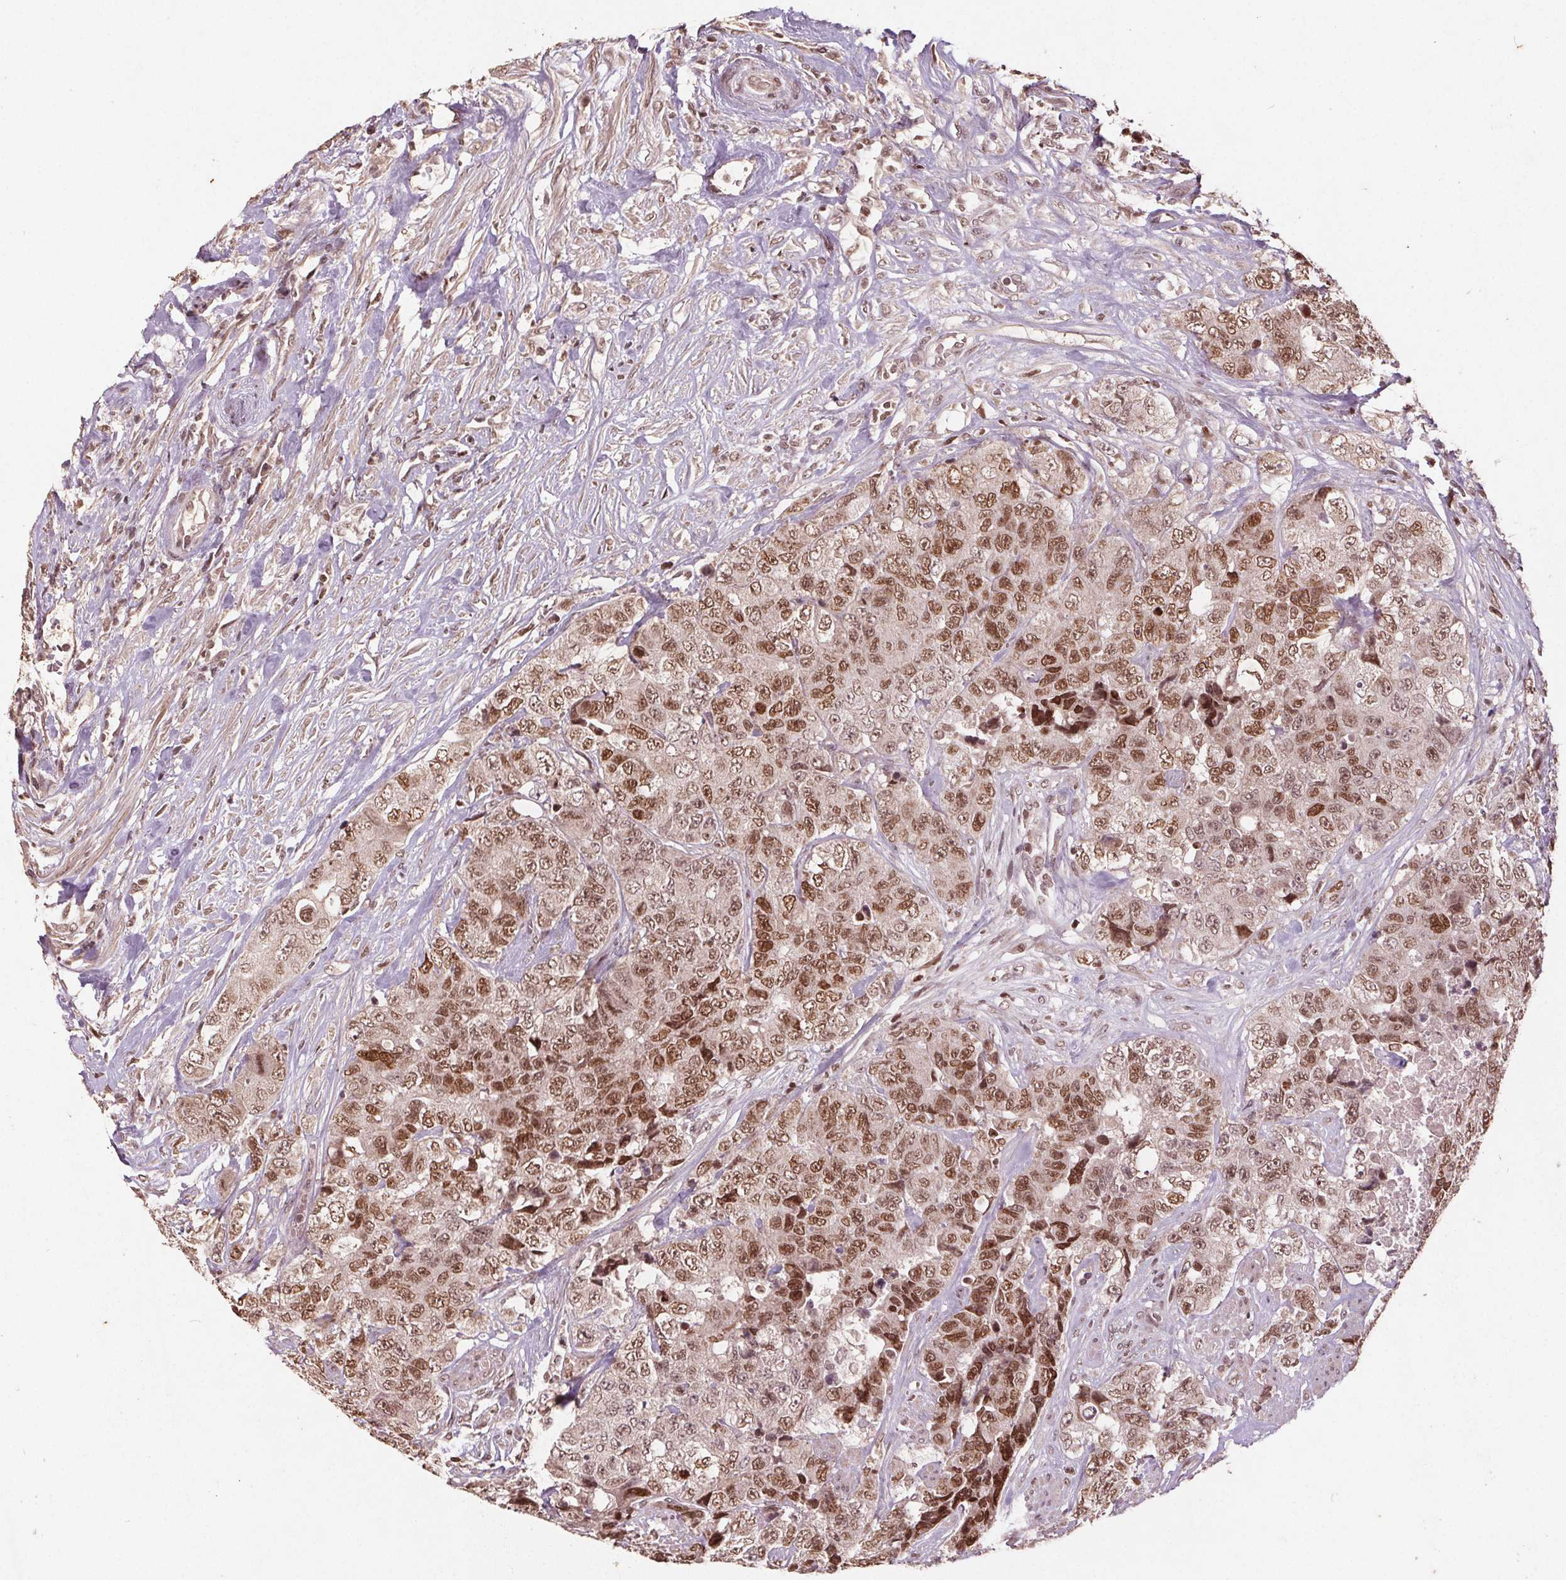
{"staining": {"intensity": "moderate", "quantity": ">75%", "location": "nuclear"}, "tissue": "urothelial cancer", "cell_type": "Tumor cells", "image_type": "cancer", "snomed": [{"axis": "morphology", "description": "Urothelial carcinoma, High grade"}, {"axis": "topography", "description": "Urinary bladder"}], "caption": "Protein analysis of urothelial carcinoma (high-grade) tissue shows moderate nuclear positivity in about >75% of tumor cells.", "gene": "DNMT3B", "patient": {"sex": "female", "age": 78}}